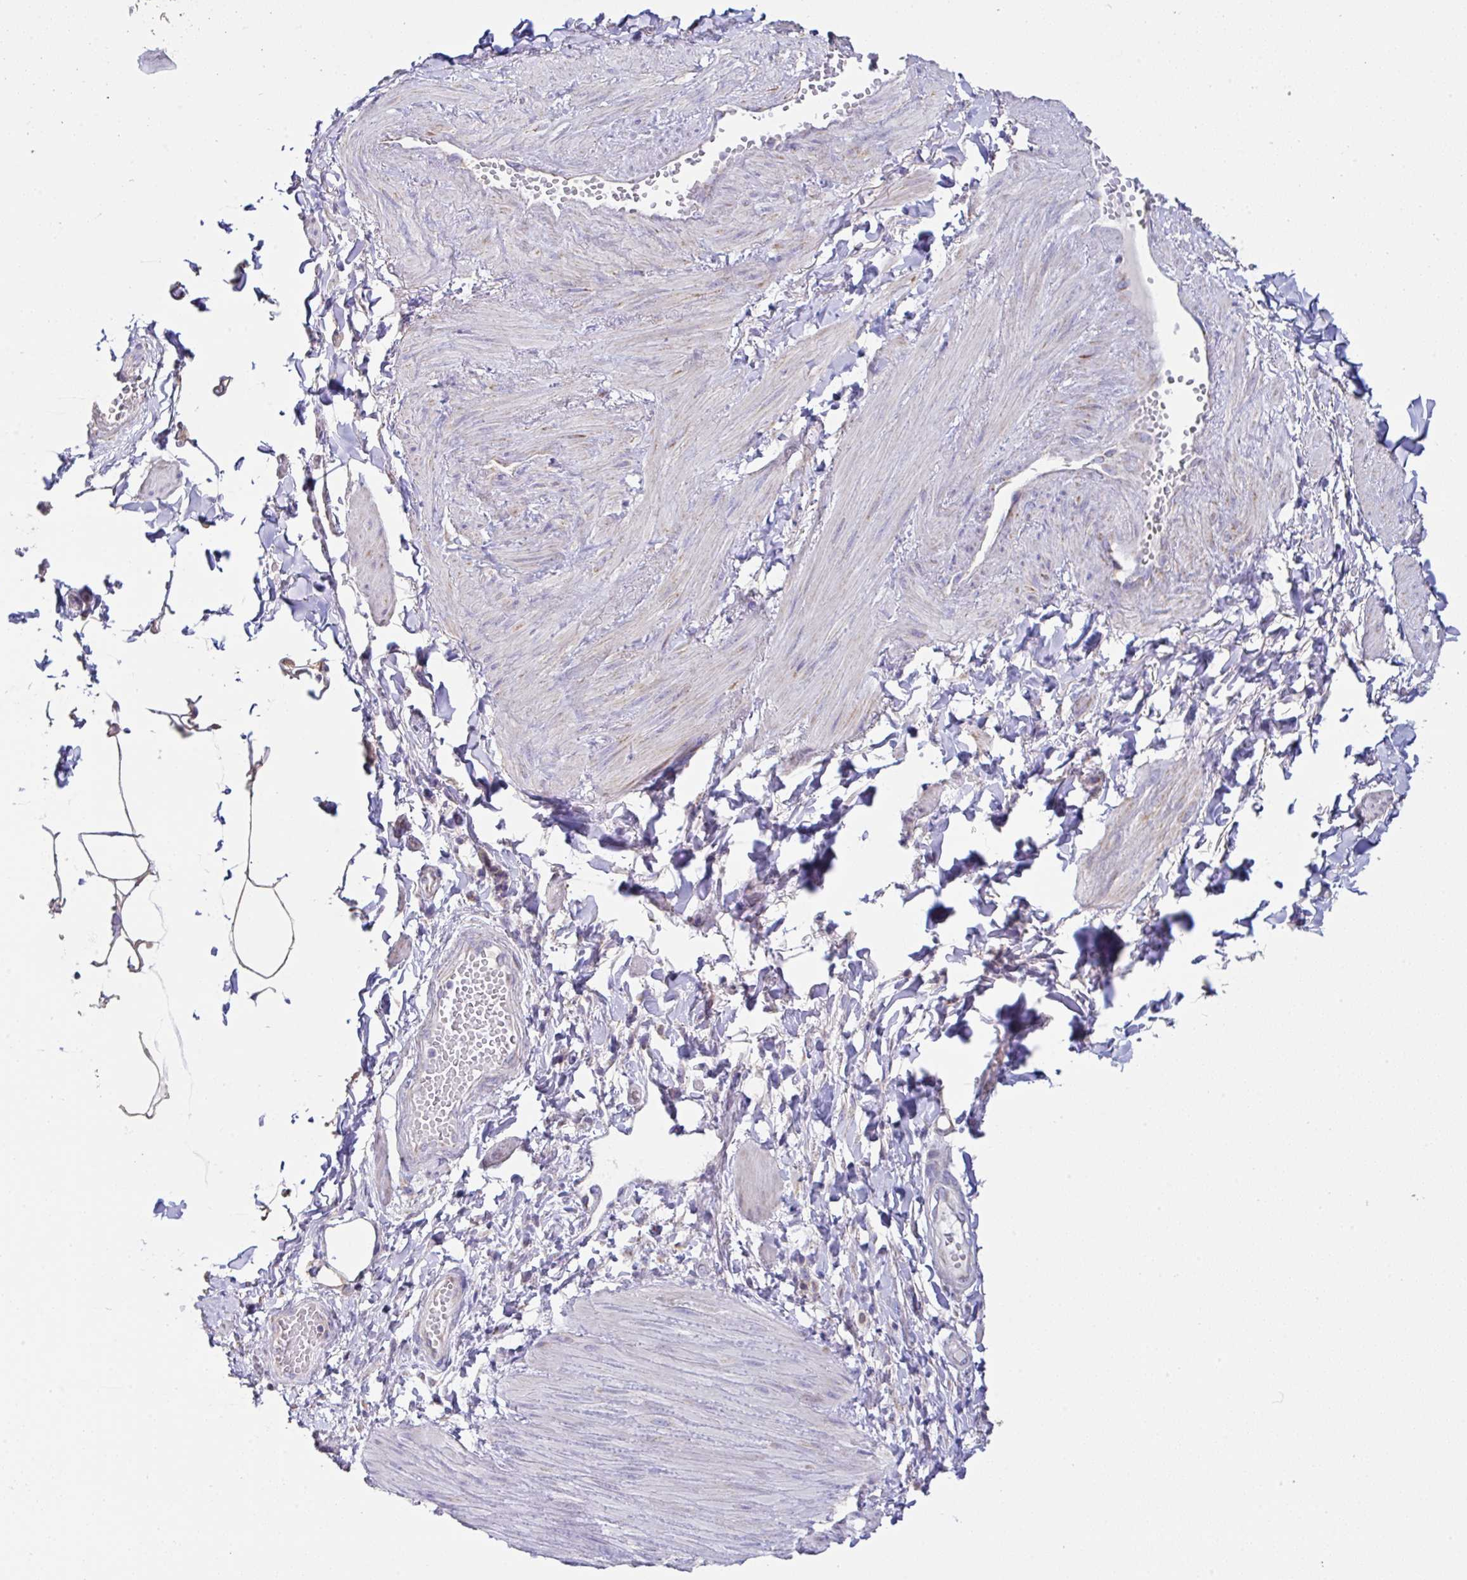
{"staining": {"intensity": "negative", "quantity": "none", "location": "none"}, "tissue": "adipose tissue", "cell_type": "Adipocytes", "image_type": "normal", "snomed": [{"axis": "morphology", "description": "Normal tissue, NOS"}, {"axis": "topography", "description": "Epididymis"}, {"axis": "topography", "description": "Peripheral nerve tissue"}], "caption": "IHC of normal human adipose tissue reveals no expression in adipocytes. The staining was performed using DAB to visualize the protein expression in brown, while the nuclei were stained in blue with hematoxylin (Magnification: 20x).", "gene": "DOK7", "patient": {"sex": "male", "age": 32}}